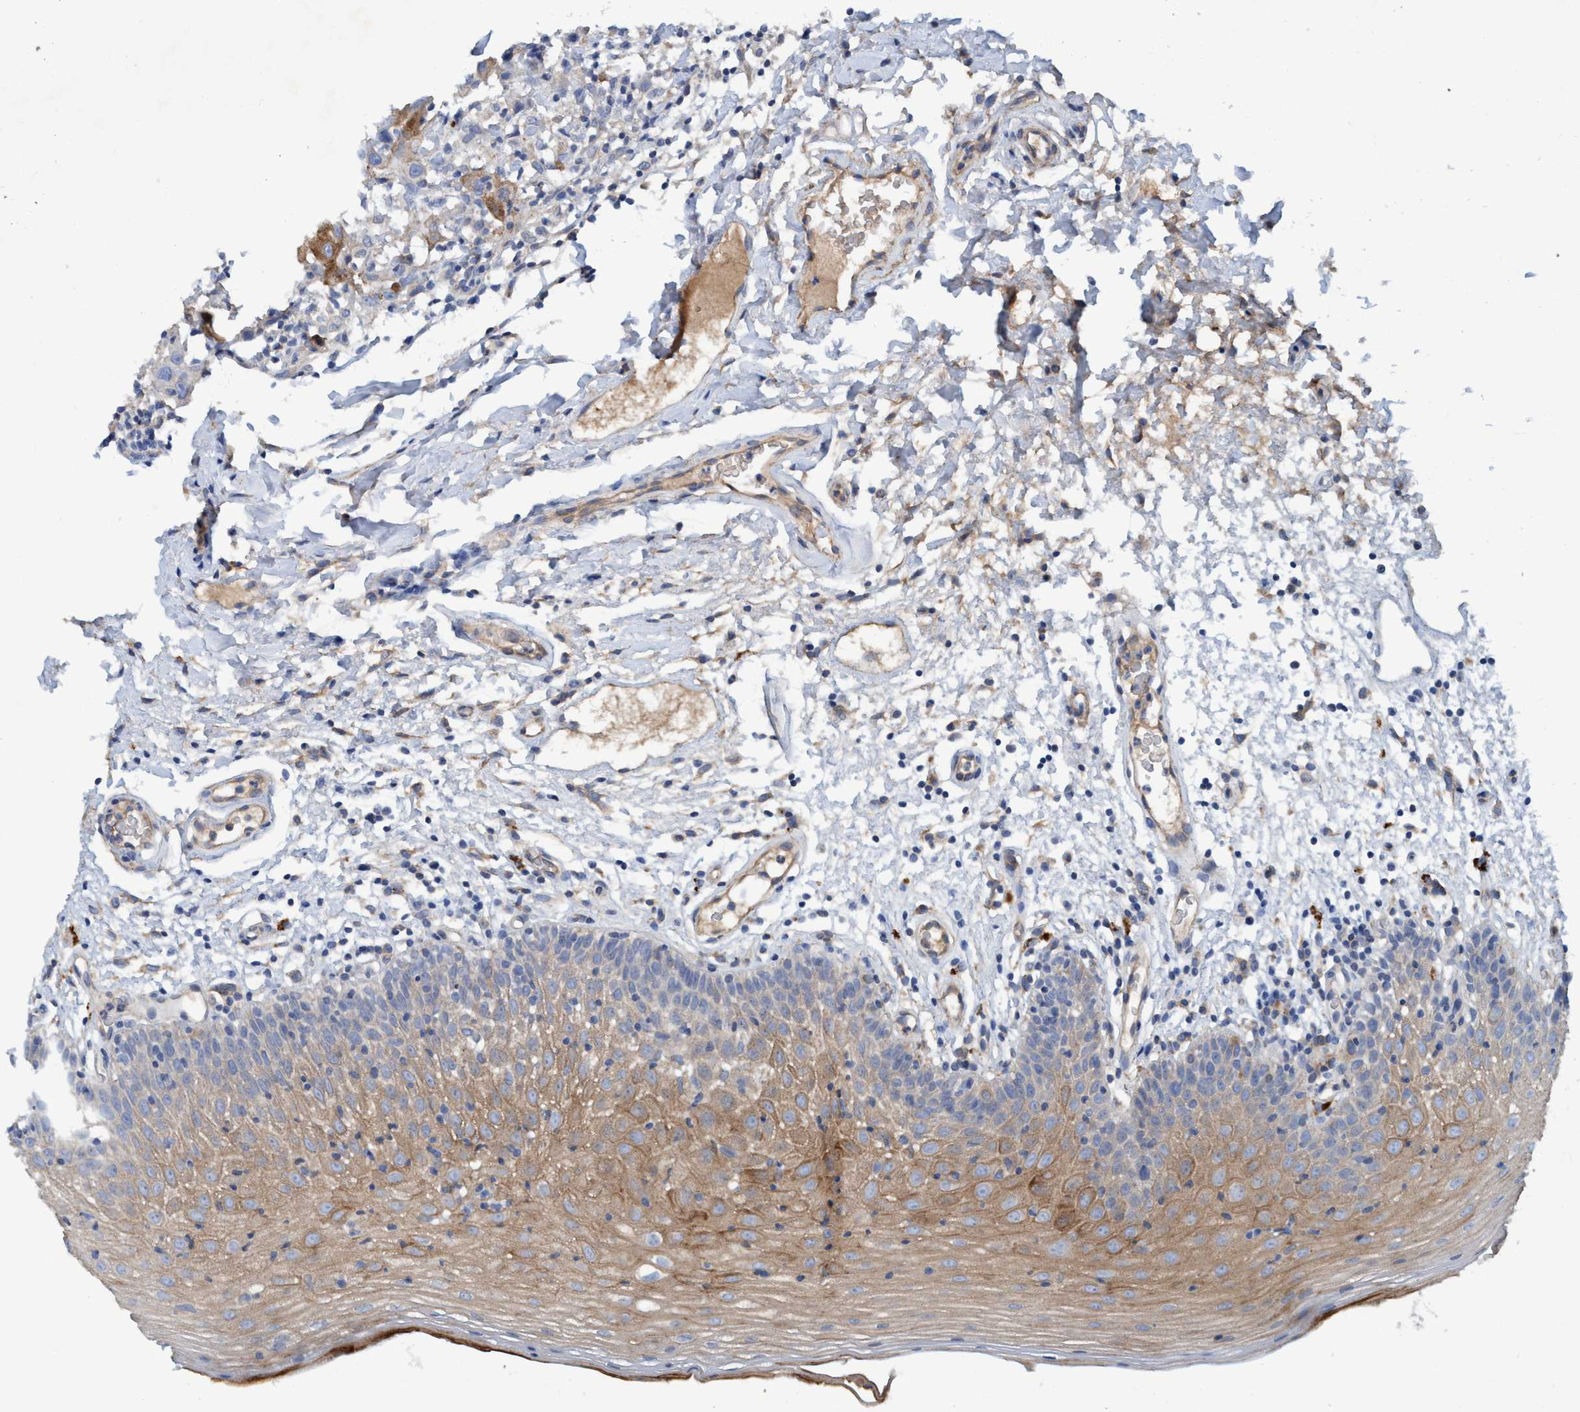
{"staining": {"intensity": "moderate", "quantity": ">75%", "location": "cytoplasmic/membranous"}, "tissue": "oral mucosa", "cell_type": "Squamous epithelial cells", "image_type": "normal", "snomed": [{"axis": "morphology", "description": "Normal tissue, NOS"}, {"axis": "morphology", "description": "Squamous cell carcinoma, NOS"}, {"axis": "topography", "description": "Skeletal muscle"}, {"axis": "topography", "description": "Oral tissue"}, {"axis": "topography", "description": "Head-Neck"}], "caption": "Protein staining demonstrates moderate cytoplasmic/membranous expression in about >75% of squamous epithelial cells in benign oral mucosa.", "gene": "GULP1", "patient": {"sex": "male", "age": 71}}